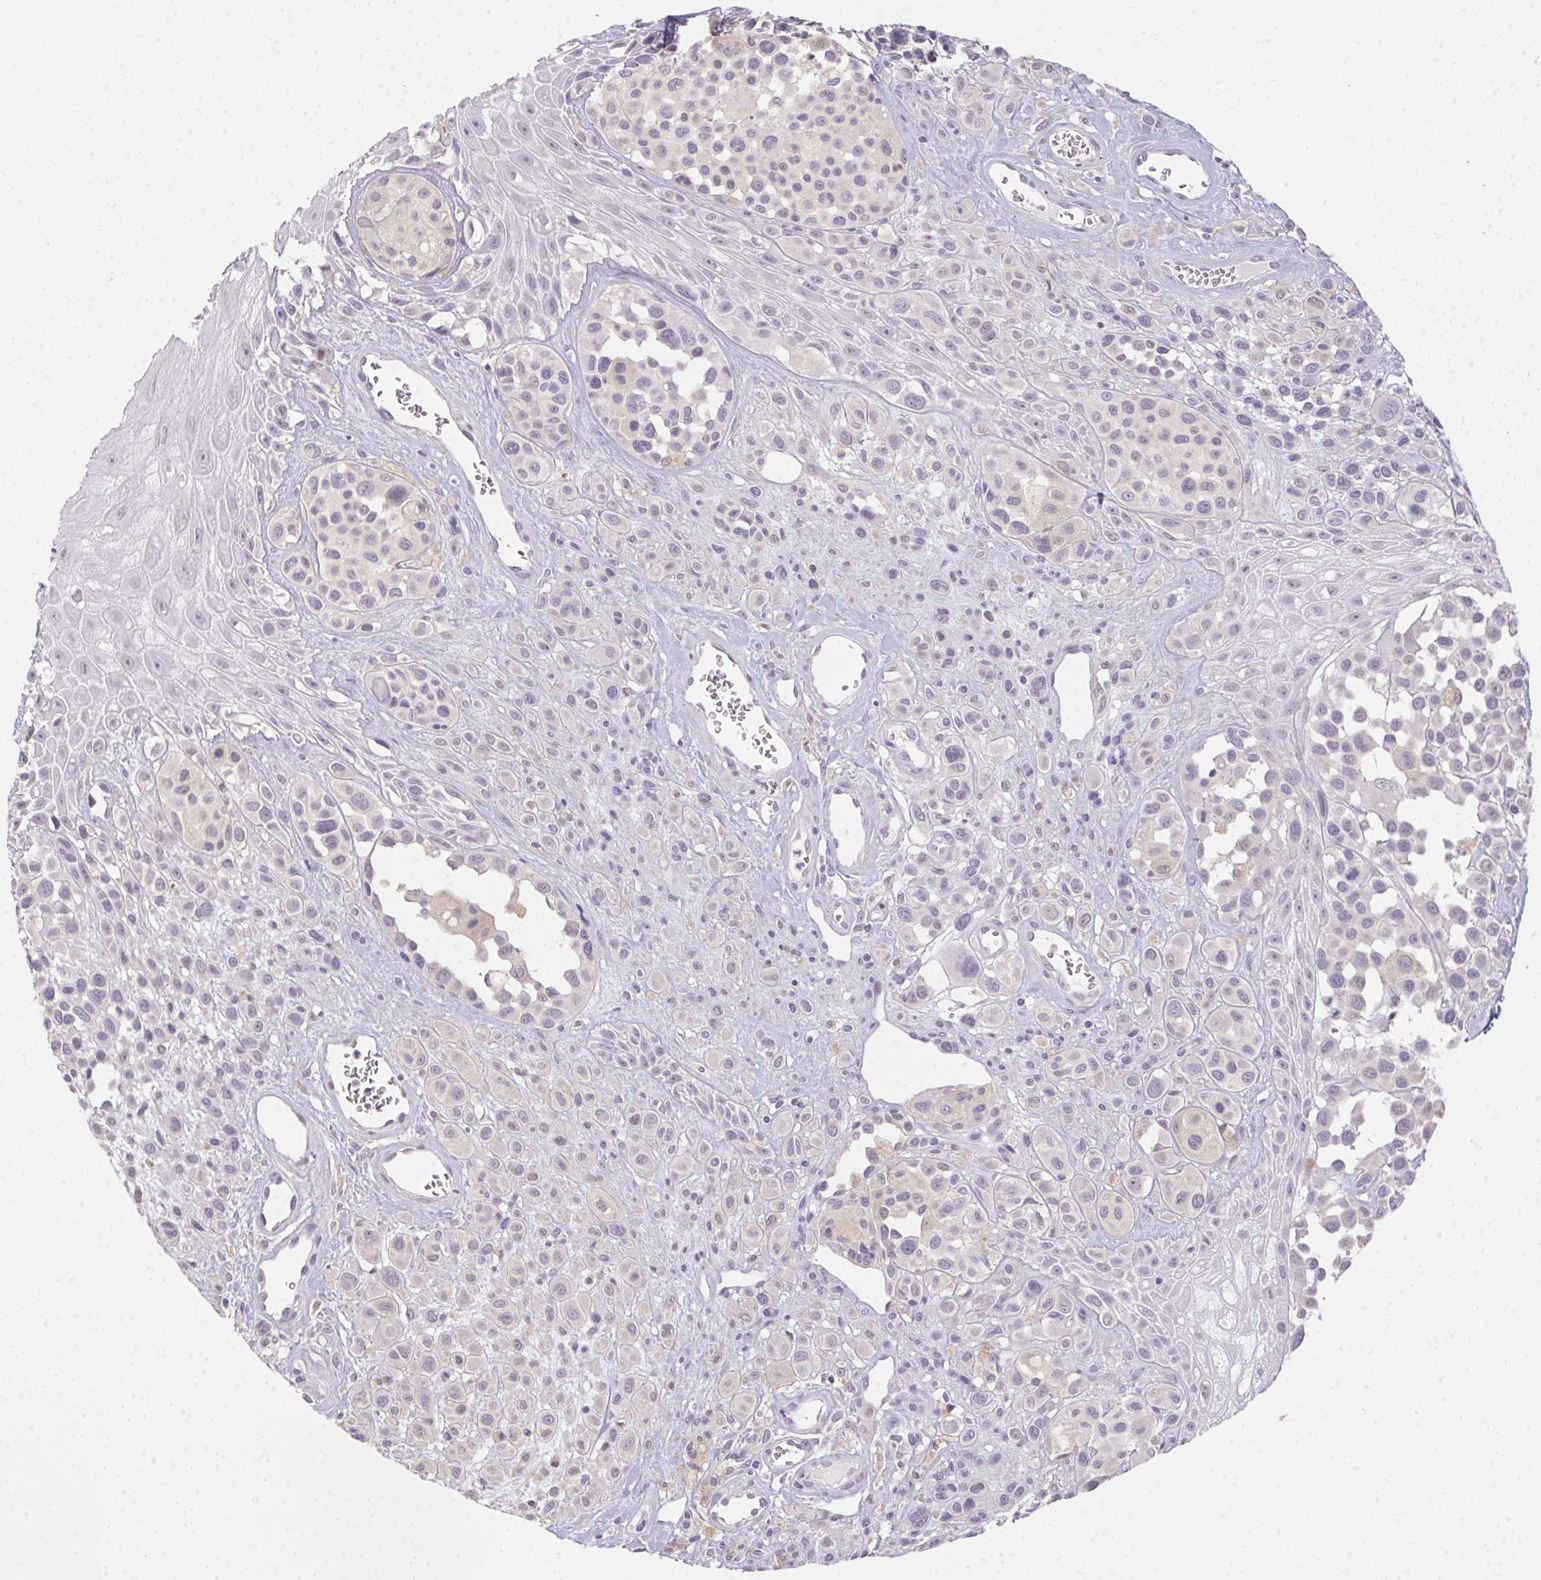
{"staining": {"intensity": "weak", "quantity": "<25%", "location": "cytoplasmic/membranous"}, "tissue": "melanoma", "cell_type": "Tumor cells", "image_type": "cancer", "snomed": [{"axis": "morphology", "description": "Malignant melanoma, NOS"}, {"axis": "topography", "description": "Skin"}], "caption": "Immunohistochemistry of melanoma exhibits no staining in tumor cells.", "gene": "SLC6A18", "patient": {"sex": "male", "age": 77}}